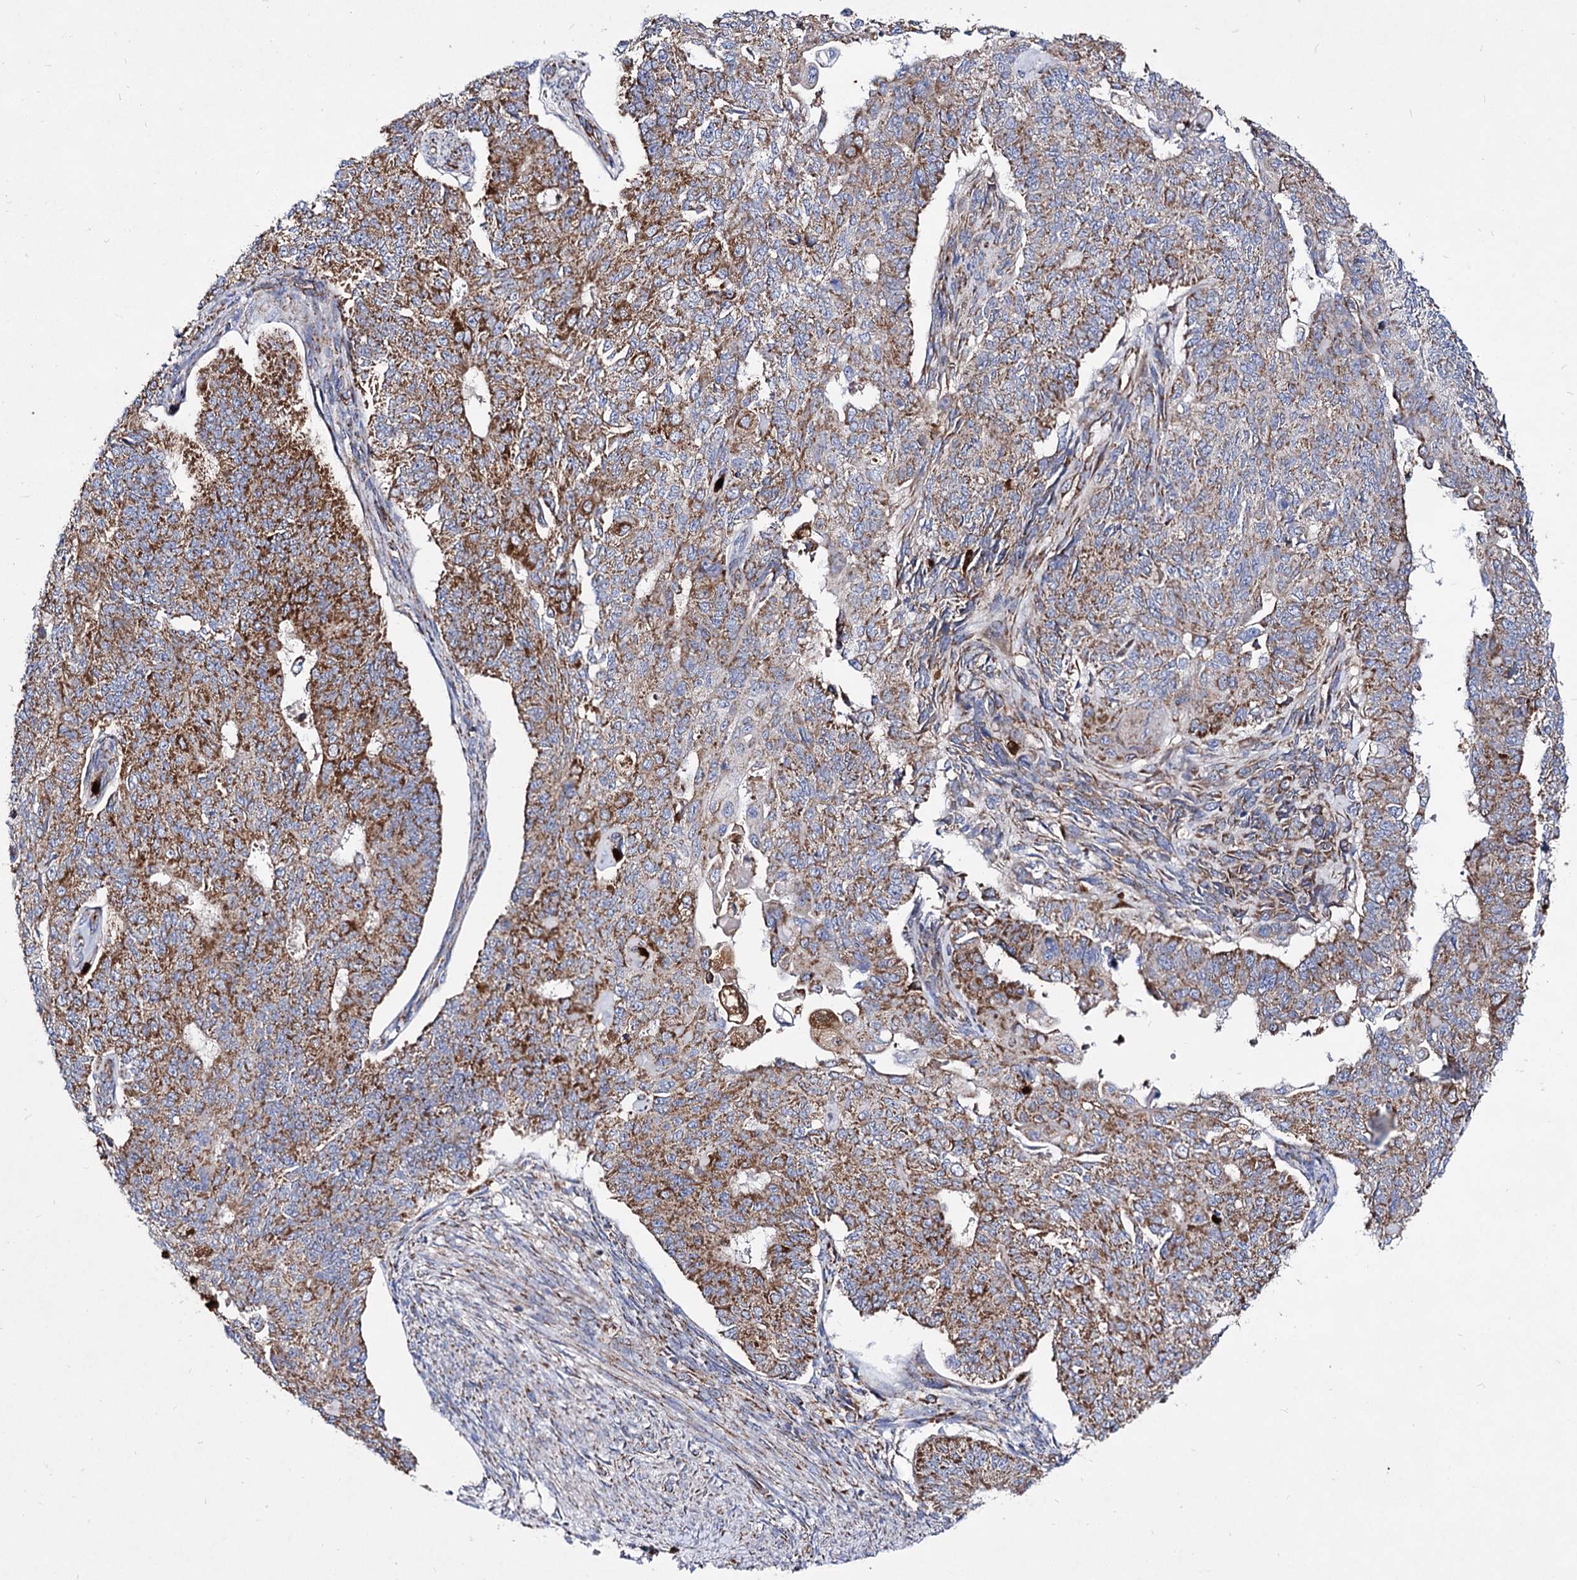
{"staining": {"intensity": "moderate", "quantity": "25%-75%", "location": "cytoplasmic/membranous"}, "tissue": "endometrial cancer", "cell_type": "Tumor cells", "image_type": "cancer", "snomed": [{"axis": "morphology", "description": "Adenocarcinoma, NOS"}, {"axis": "topography", "description": "Endometrium"}], "caption": "Immunohistochemistry histopathology image of human endometrial adenocarcinoma stained for a protein (brown), which shows medium levels of moderate cytoplasmic/membranous positivity in approximately 25%-75% of tumor cells.", "gene": "ACAD9", "patient": {"sex": "female", "age": 32}}